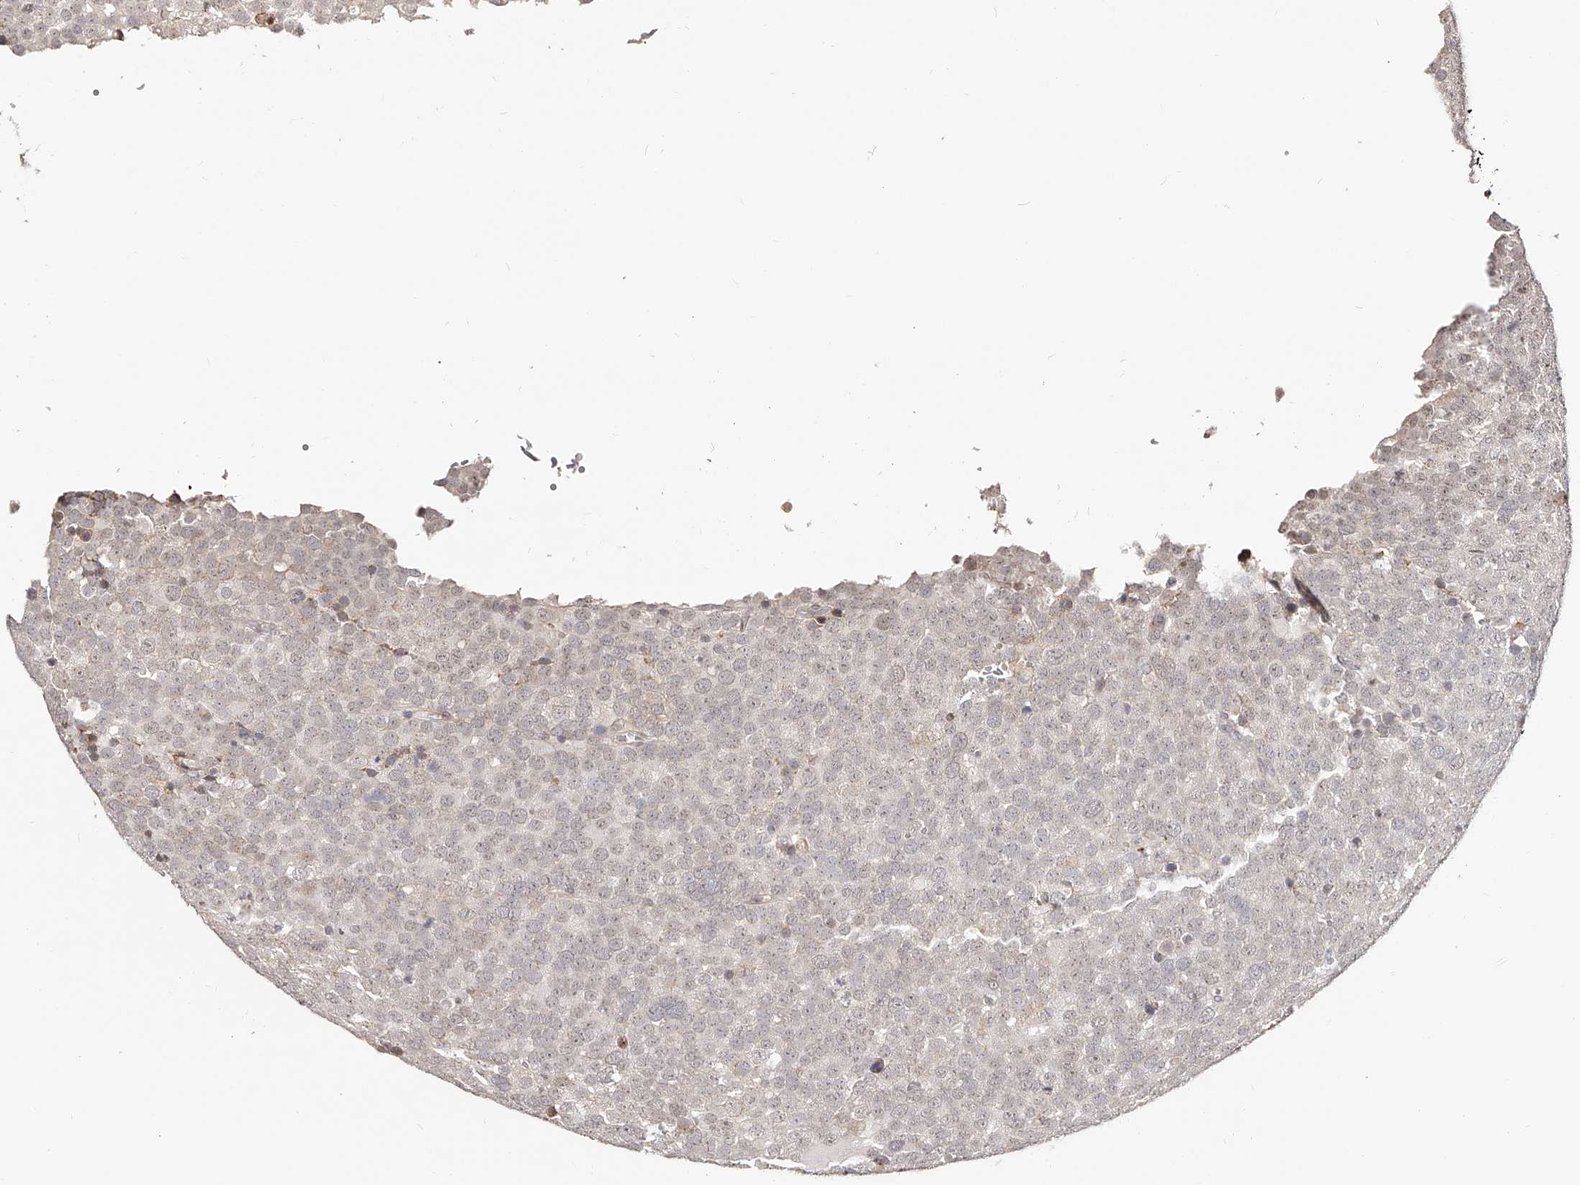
{"staining": {"intensity": "negative", "quantity": "none", "location": "none"}, "tissue": "testis cancer", "cell_type": "Tumor cells", "image_type": "cancer", "snomed": [{"axis": "morphology", "description": "Seminoma, NOS"}, {"axis": "topography", "description": "Testis"}], "caption": "There is no significant expression in tumor cells of testis seminoma.", "gene": "ZNF789", "patient": {"sex": "male", "age": 71}}